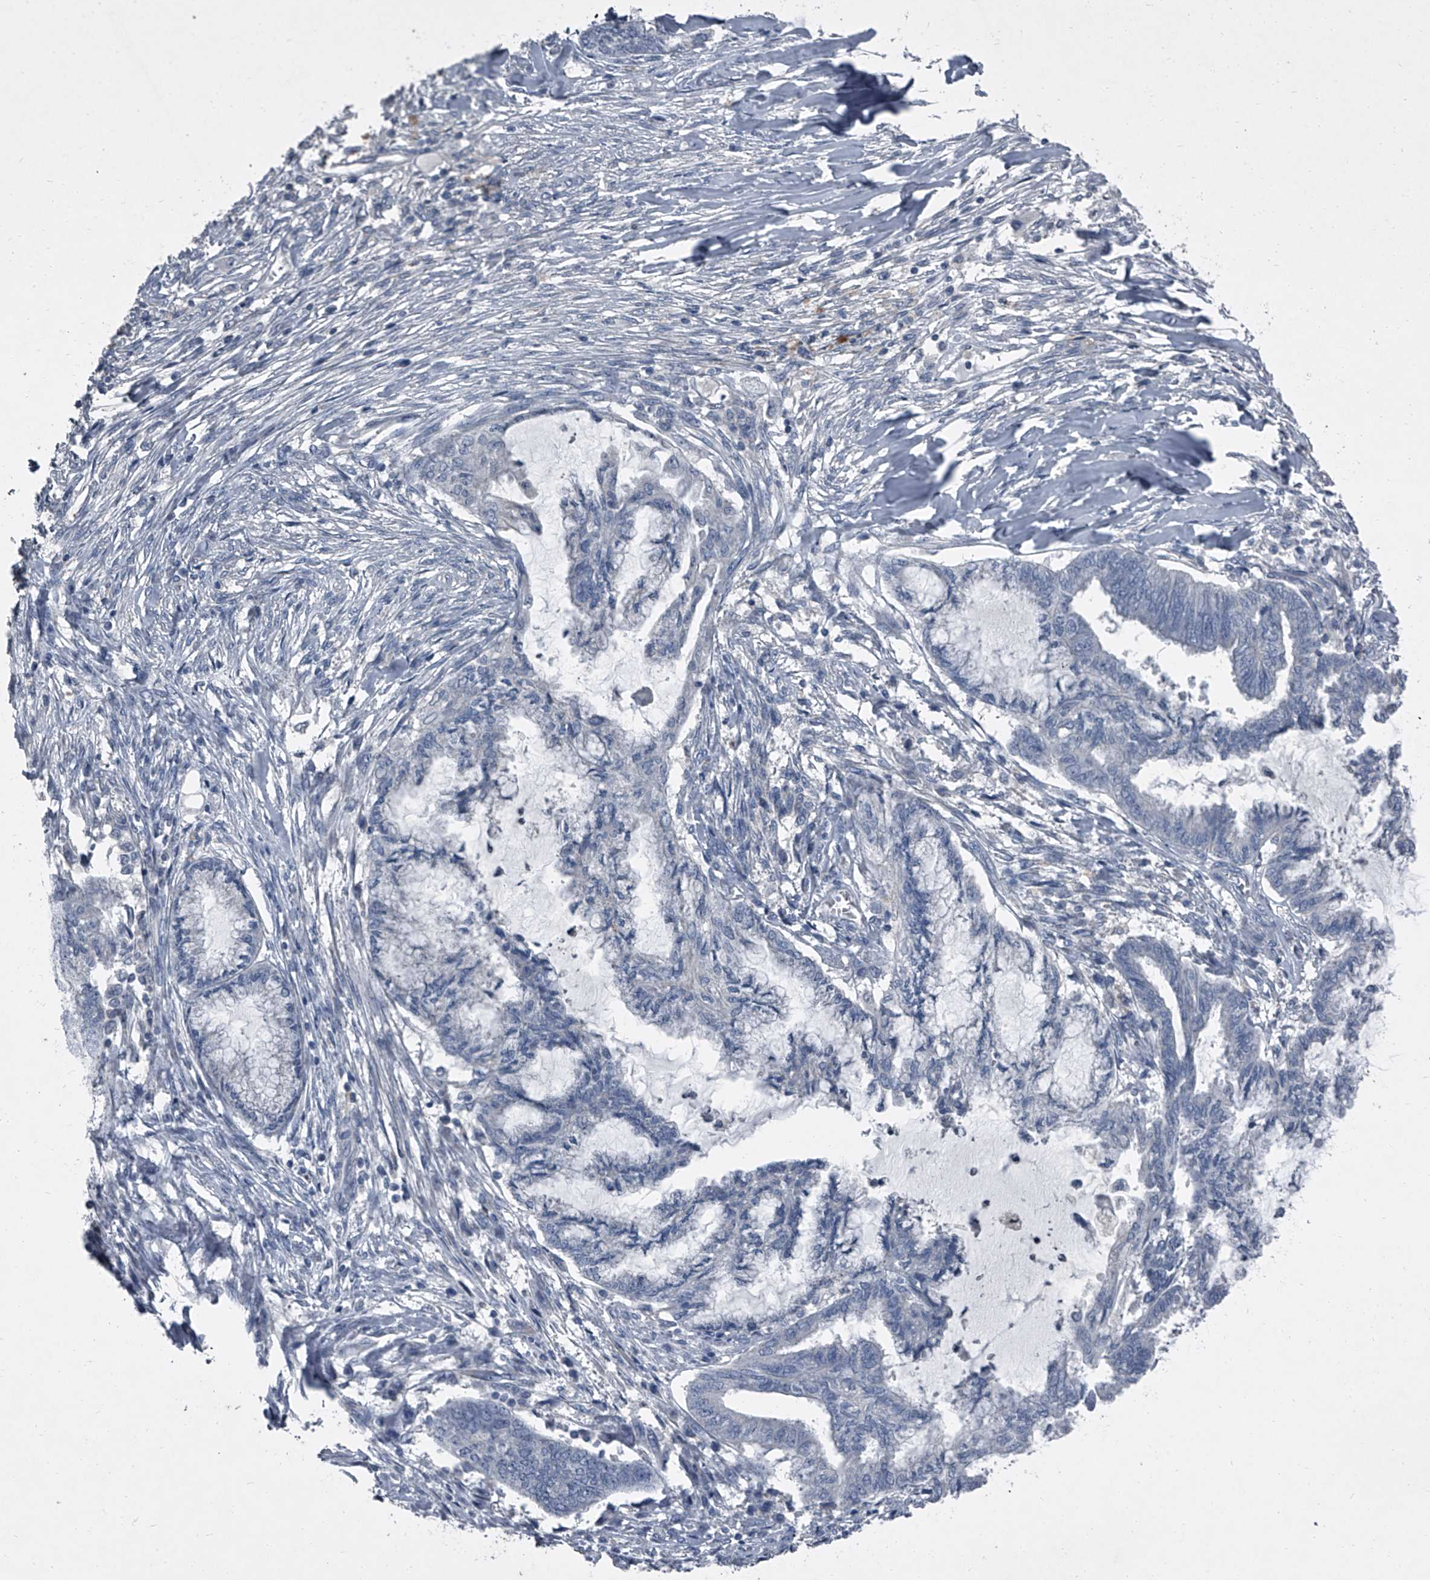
{"staining": {"intensity": "negative", "quantity": "none", "location": "none"}, "tissue": "endometrial cancer", "cell_type": "Tumor cells", "image_type": "cancer", "snomed": [{"axis": "morphology", "description": "Adenocarcinoma, NOS"}, {"axis": "topography", "description": "Endometrium"}], "caption": "The histopathology image exhibits no staining of tumor cells in adenocarcinoma (endometrial).", "gene": "HEPHL1", "patient": {"sex": "female", "age": 86}}